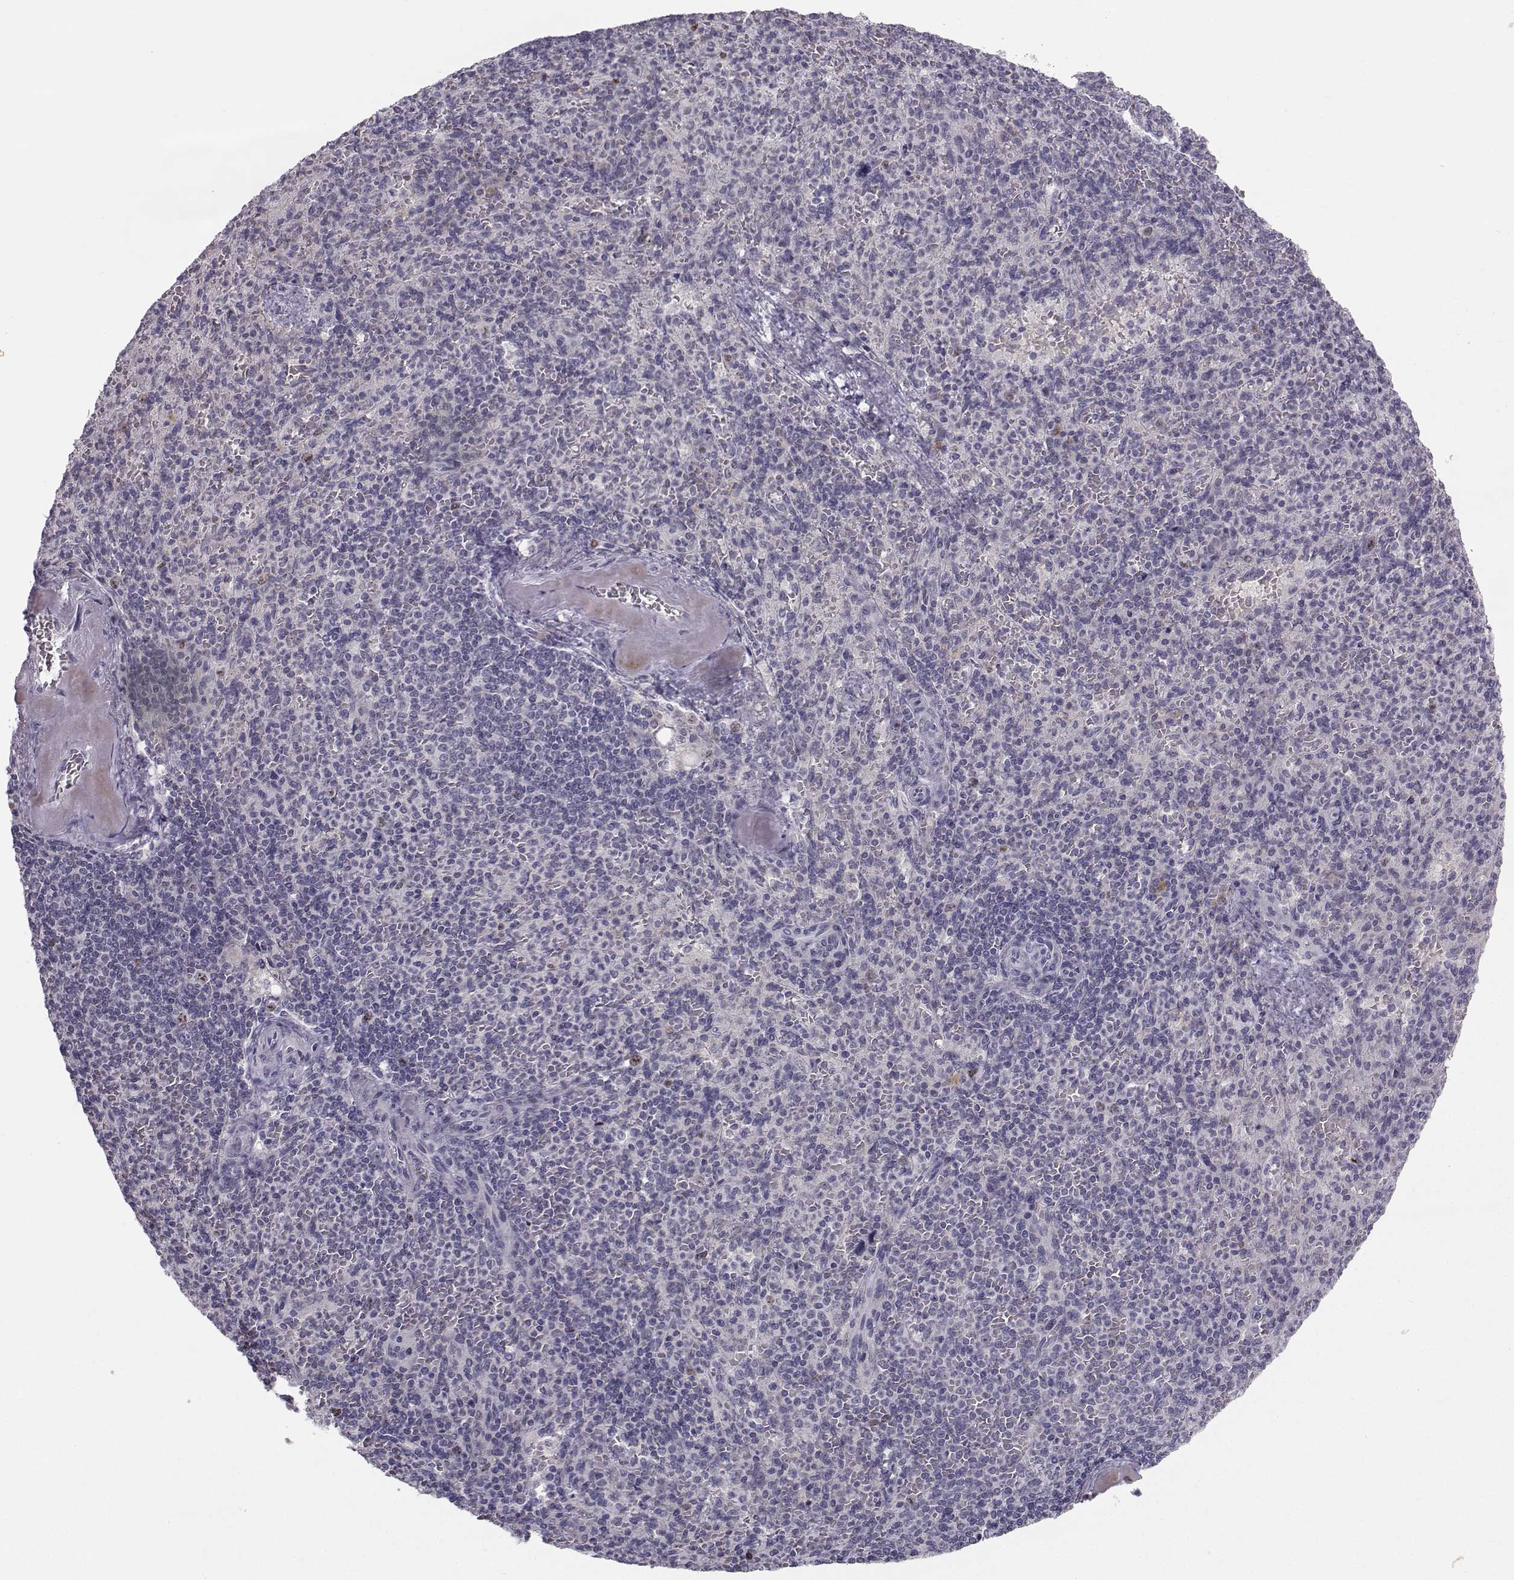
{"staining": {"intensity": "negative", "quantity": "none", "location": "none"}, "tissue": "spleen", "cell_type": "Cells in red pulp", "image_type": "normal", "snomed": [{"axis": "morphology", "description": "Normal tissue, NOS"}, {"axis": "topography", "description": "Spleen"}], "caption": "Protein analysis of normal spleen demonstrates no significant expression in cells in red pulp.", "gene": "LRP8", "patient": {"sex": "female", "age": 74}}